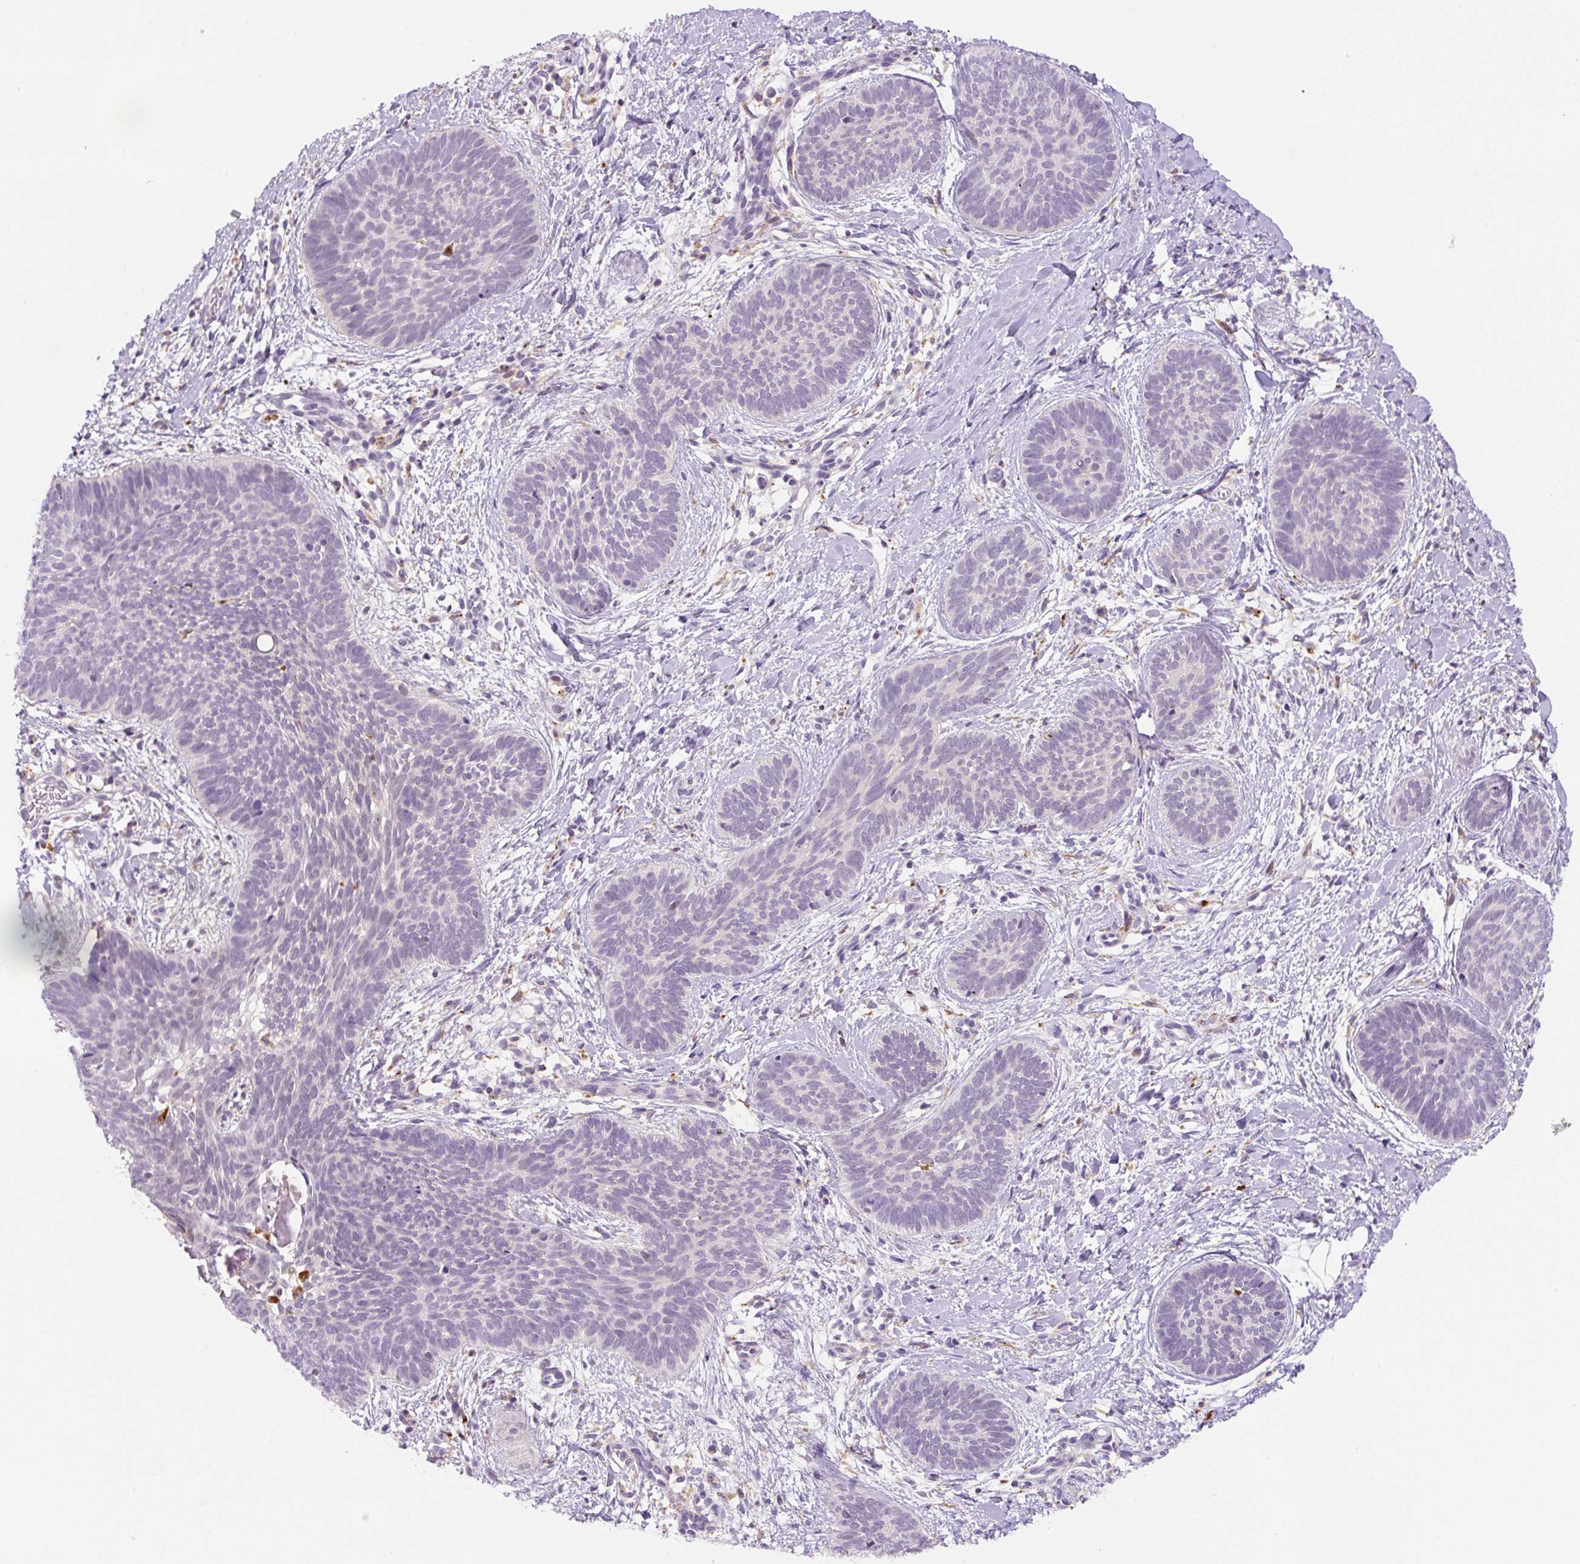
{"staining": {"intensity": "negative", "quantity": "none", "location": "none"}, "tissue": "skin cancer", "cell_type": "Tumor cells", "image_type": "cancer", "snomed": [{"axis": "morphology", "description": "Basal cell carcinoma"}, {"axis": "topography", "description": "Skin"}], "caption": "Image shows no protein staining in tumor cells of basal cell carcinoma (skin) tissue.", "gene": "CEBPZOS", "patient": {"sex": "female", "age": 81}}